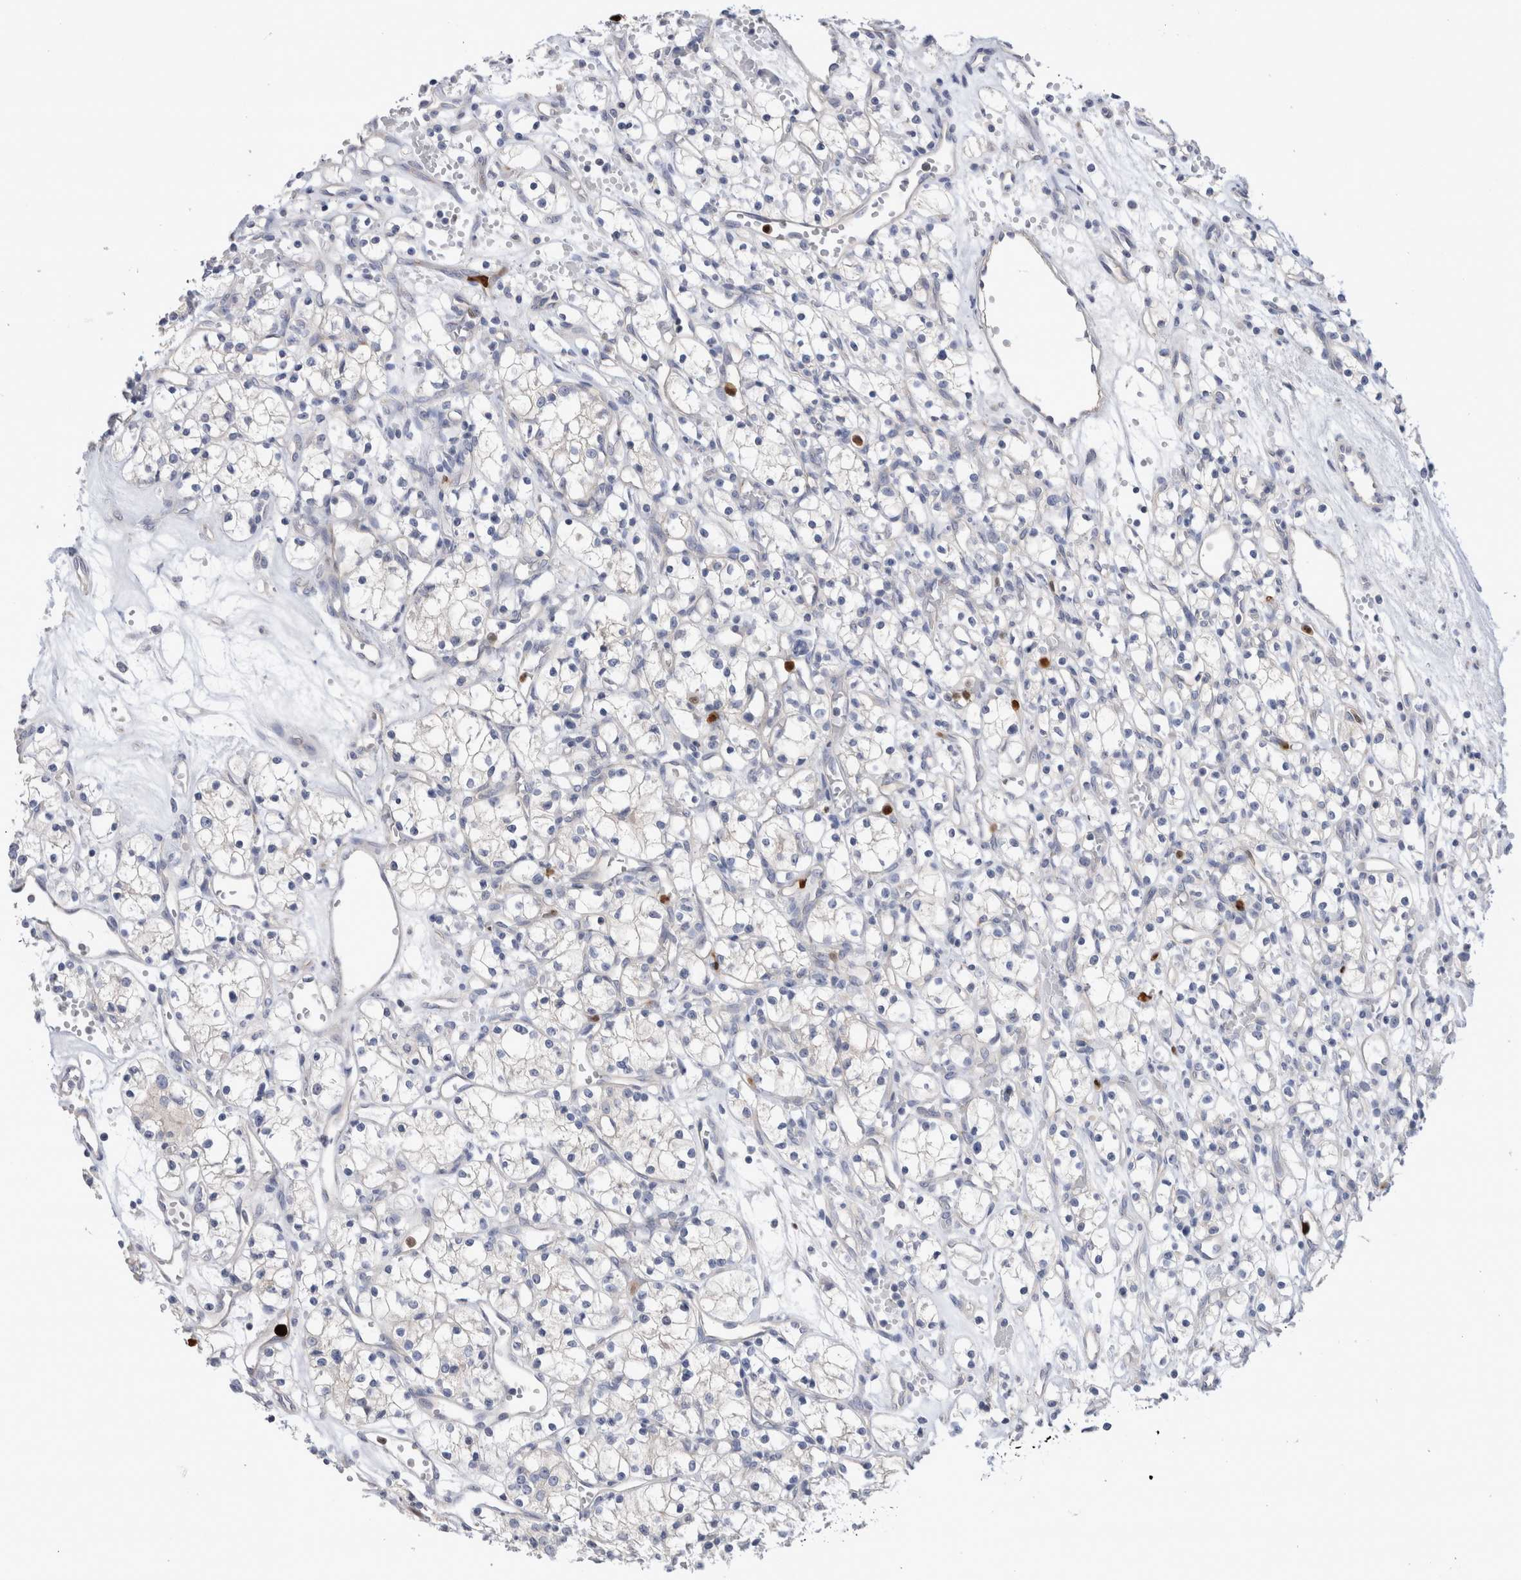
{"staining": {"intensity": "negative", "quantity": "none", "location": "none"}, "tissue": "renal cancer", "cell_type": "Tumor cells", "image_type": "cancer", "snomed": [{"axis": "morphology", "description": "Adenocarcinoma, NOS"}, {"axis": "topography", "description": "Kidney"}], "caption": "DAB (3,3'-diaminobenzidine) immunohistochemical staining of human renal adenocarcinoma demonstrates no significant expression in tumor cells.", "gene": "NXT2", "patient": {"sex": "female", "age": 59}}